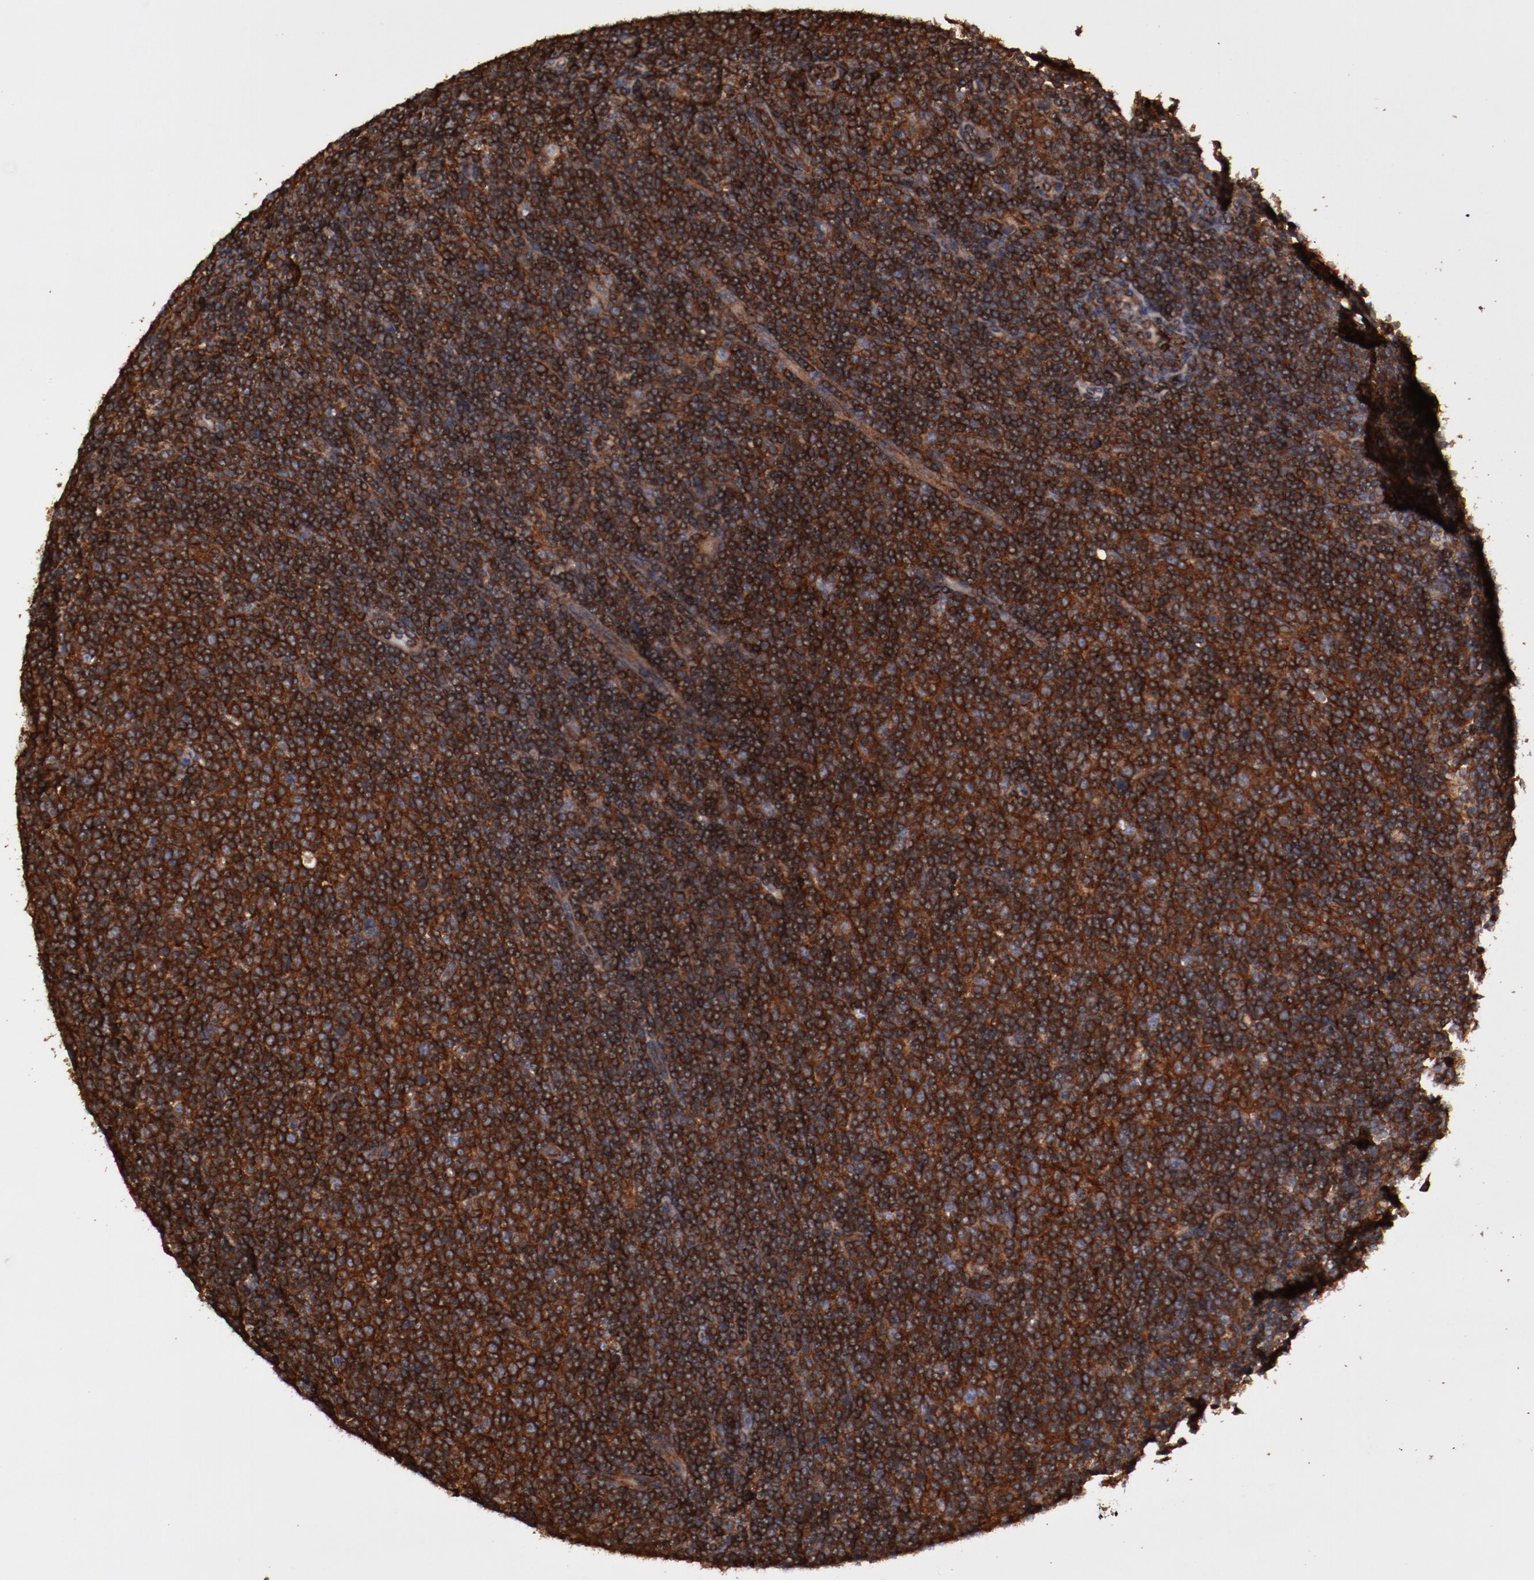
{"staining": {"intensity": "strong", "quantity": ">75%", "location": "cytoplasmic/membranous"}, "tissue": "lymphoma", "cell_type": "Tumor cells", "image_type": "cancer", "snomed": [{"axis": "morphology", "description": "Malignant lymphoma, non-Hodgkin's type, Low grade"}, {"axis": "topography", "description": "Lymph node"}], "caption": "Tumor cells demonstrate high levels of strong cytoplasmic/membranous positivity in about >75% of cells in low-grade malignant lymphoma, non-Hodgkin's type. The protein is stained brown, and the nuclei are stained in blue (DAB (3,3'-diaminobenzidine) IHC with brightfield microscopy, high magnification).", "gene": "TMOD3", "patient": {"sex": "male", "age": 70}}